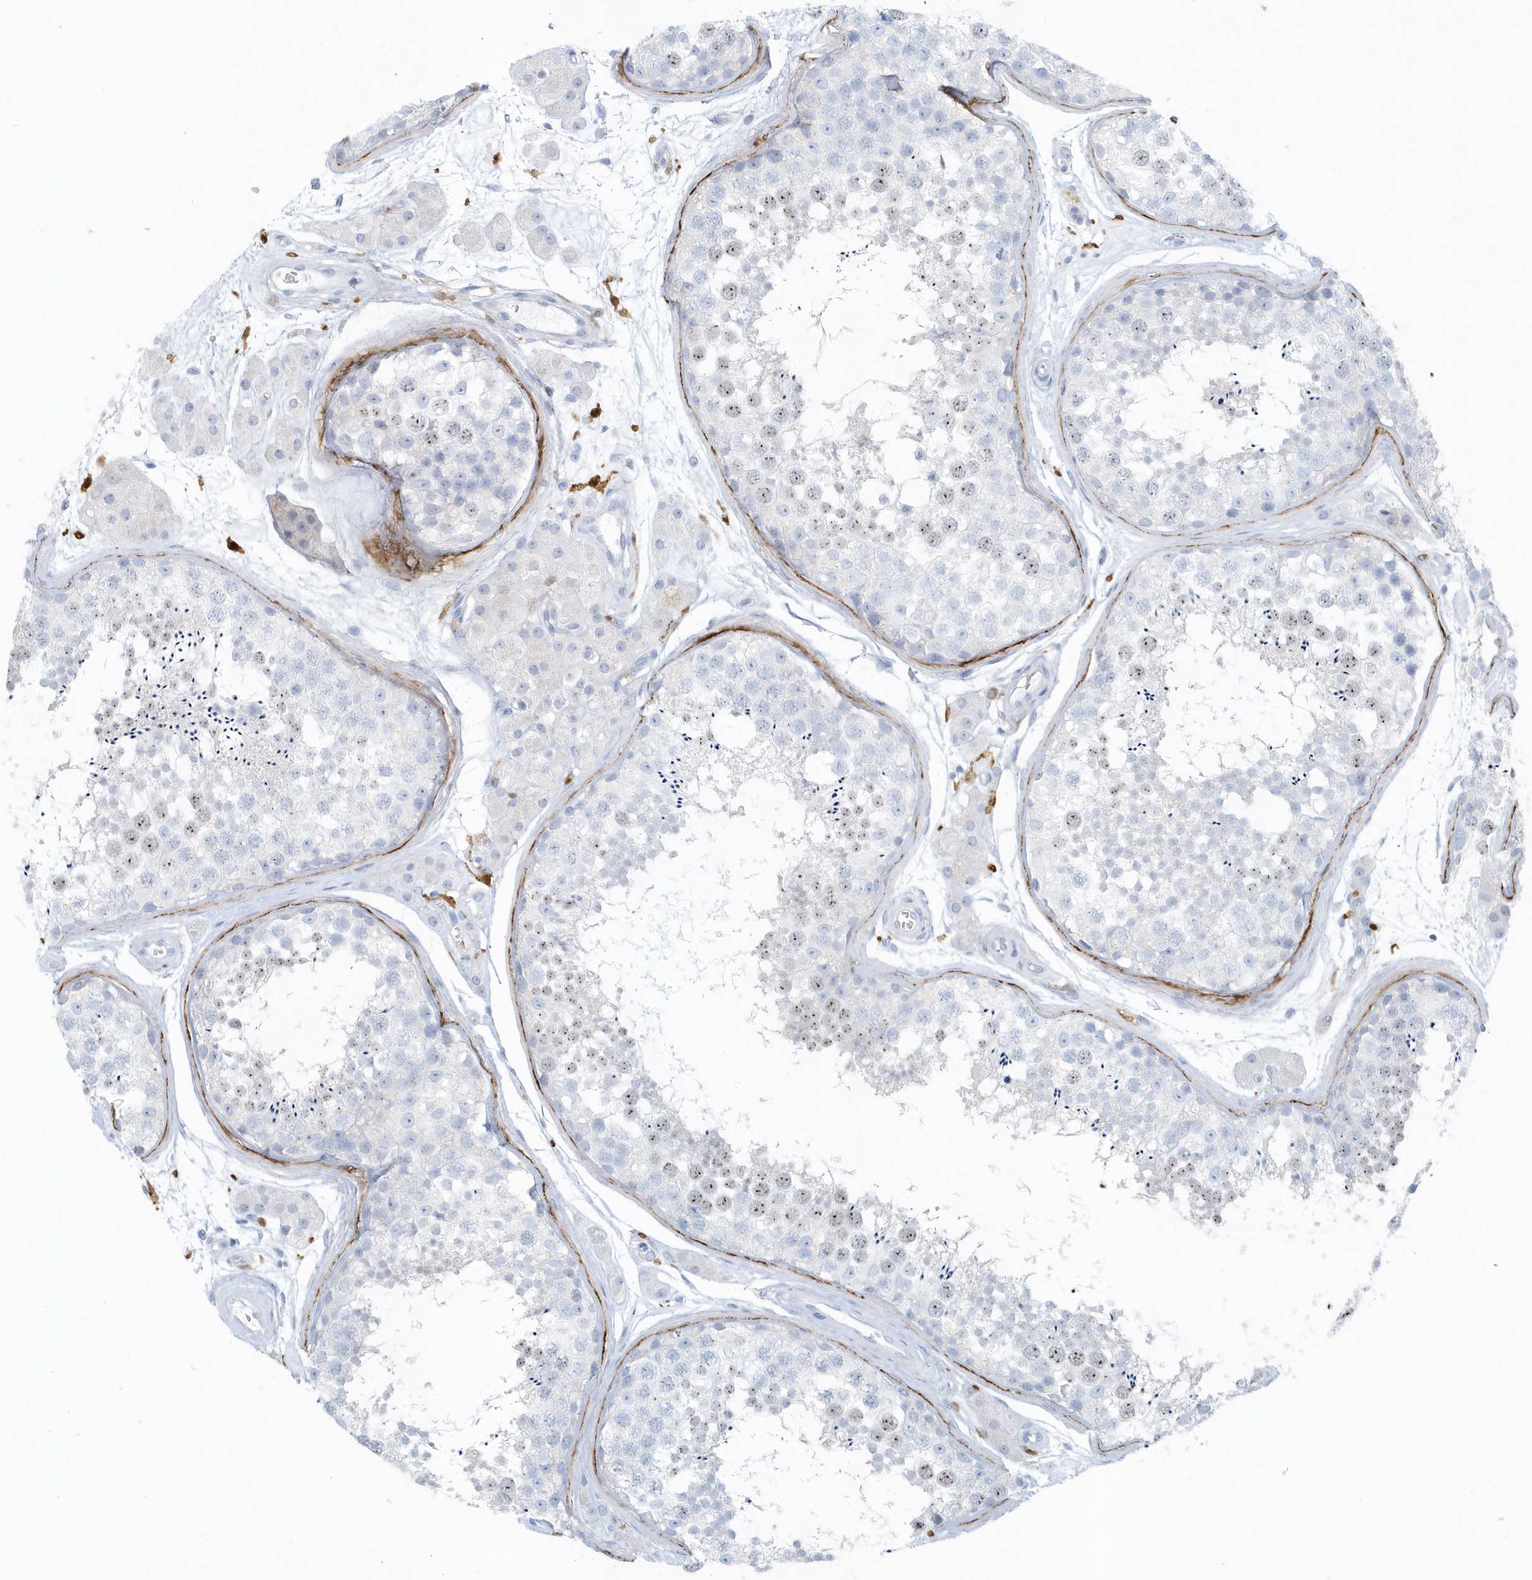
{"staining": {"intensity": "negative", "quantity": "none", "location": "none"}, "tissue": "testis", "cell_type": "Cells in seminiferous ducts", "image_type": "normal", "snomed": [{"axis": "morphology", "description": "Normal tissue, NOS"}, {"axis": "topography", "description": "Testis"}], "caption": "IHC photomicrograph of benign human testis stained for a protein (brown), which displays no staining in cells in seminiferous ducts.", "gene": "FAM98A", "patient": {"sex": "male", "age": 56}}